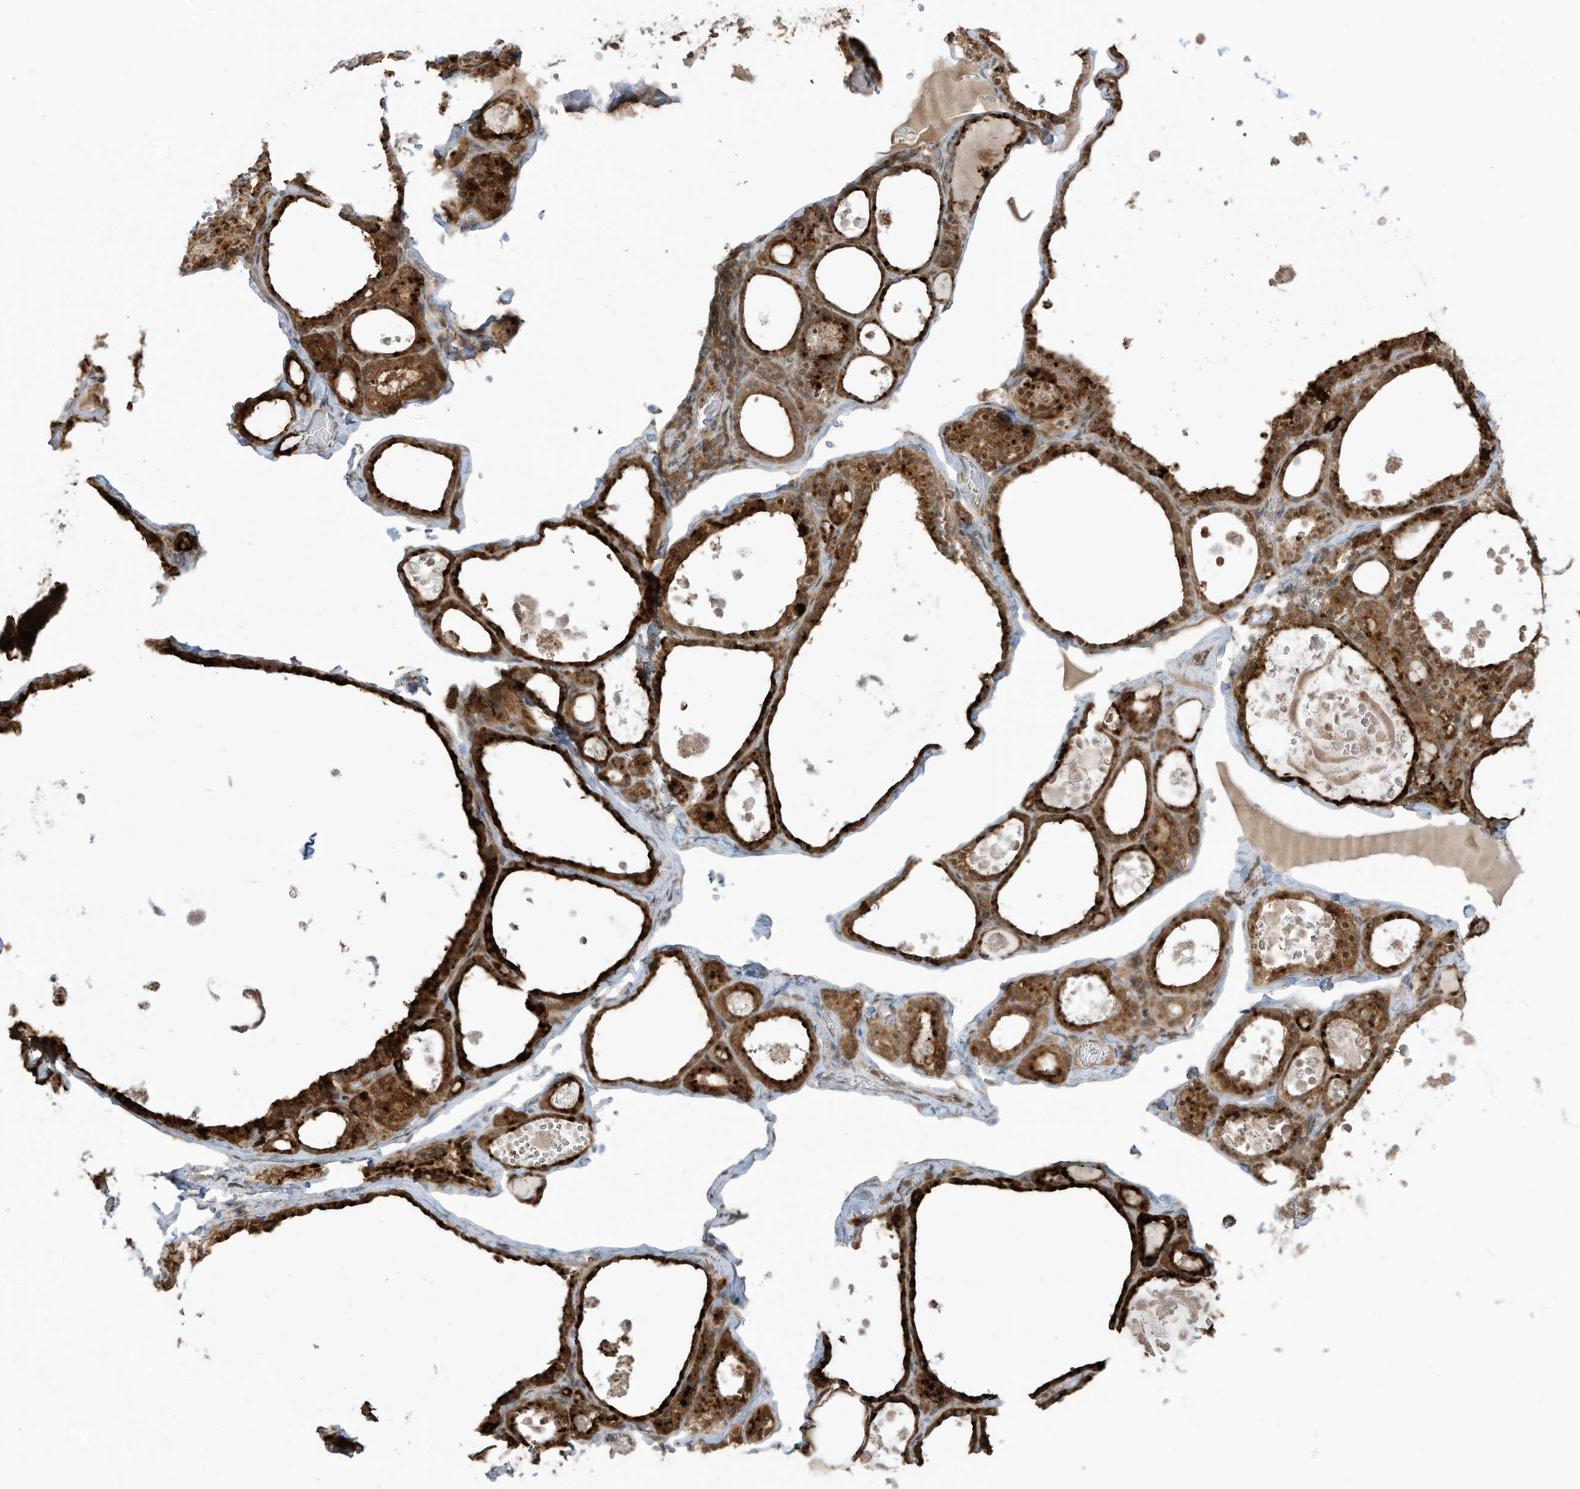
{"staining": {"intensity": "strong", "quantity": ">75%", "location": "cytoplasmic/membranous"}, "tissue": "thyroid gland", "cell_type": "Glandular cells", "image_type": "normal", "snomed": [{"axis": "morphology", "description": "Normal tissue, NOS"}, {"axis": "topography", "description": "Thyroid gland"}], "caption": "Thyroid gland stained with immunohistochemistry displays strong cytoplasmic/membranous positivity in about >75% of glandular cells. (Brightfield microscopy of DAB IHC at high magnification).", "gene": "CARF", "patient": {"sex": "male", "age": 56}}